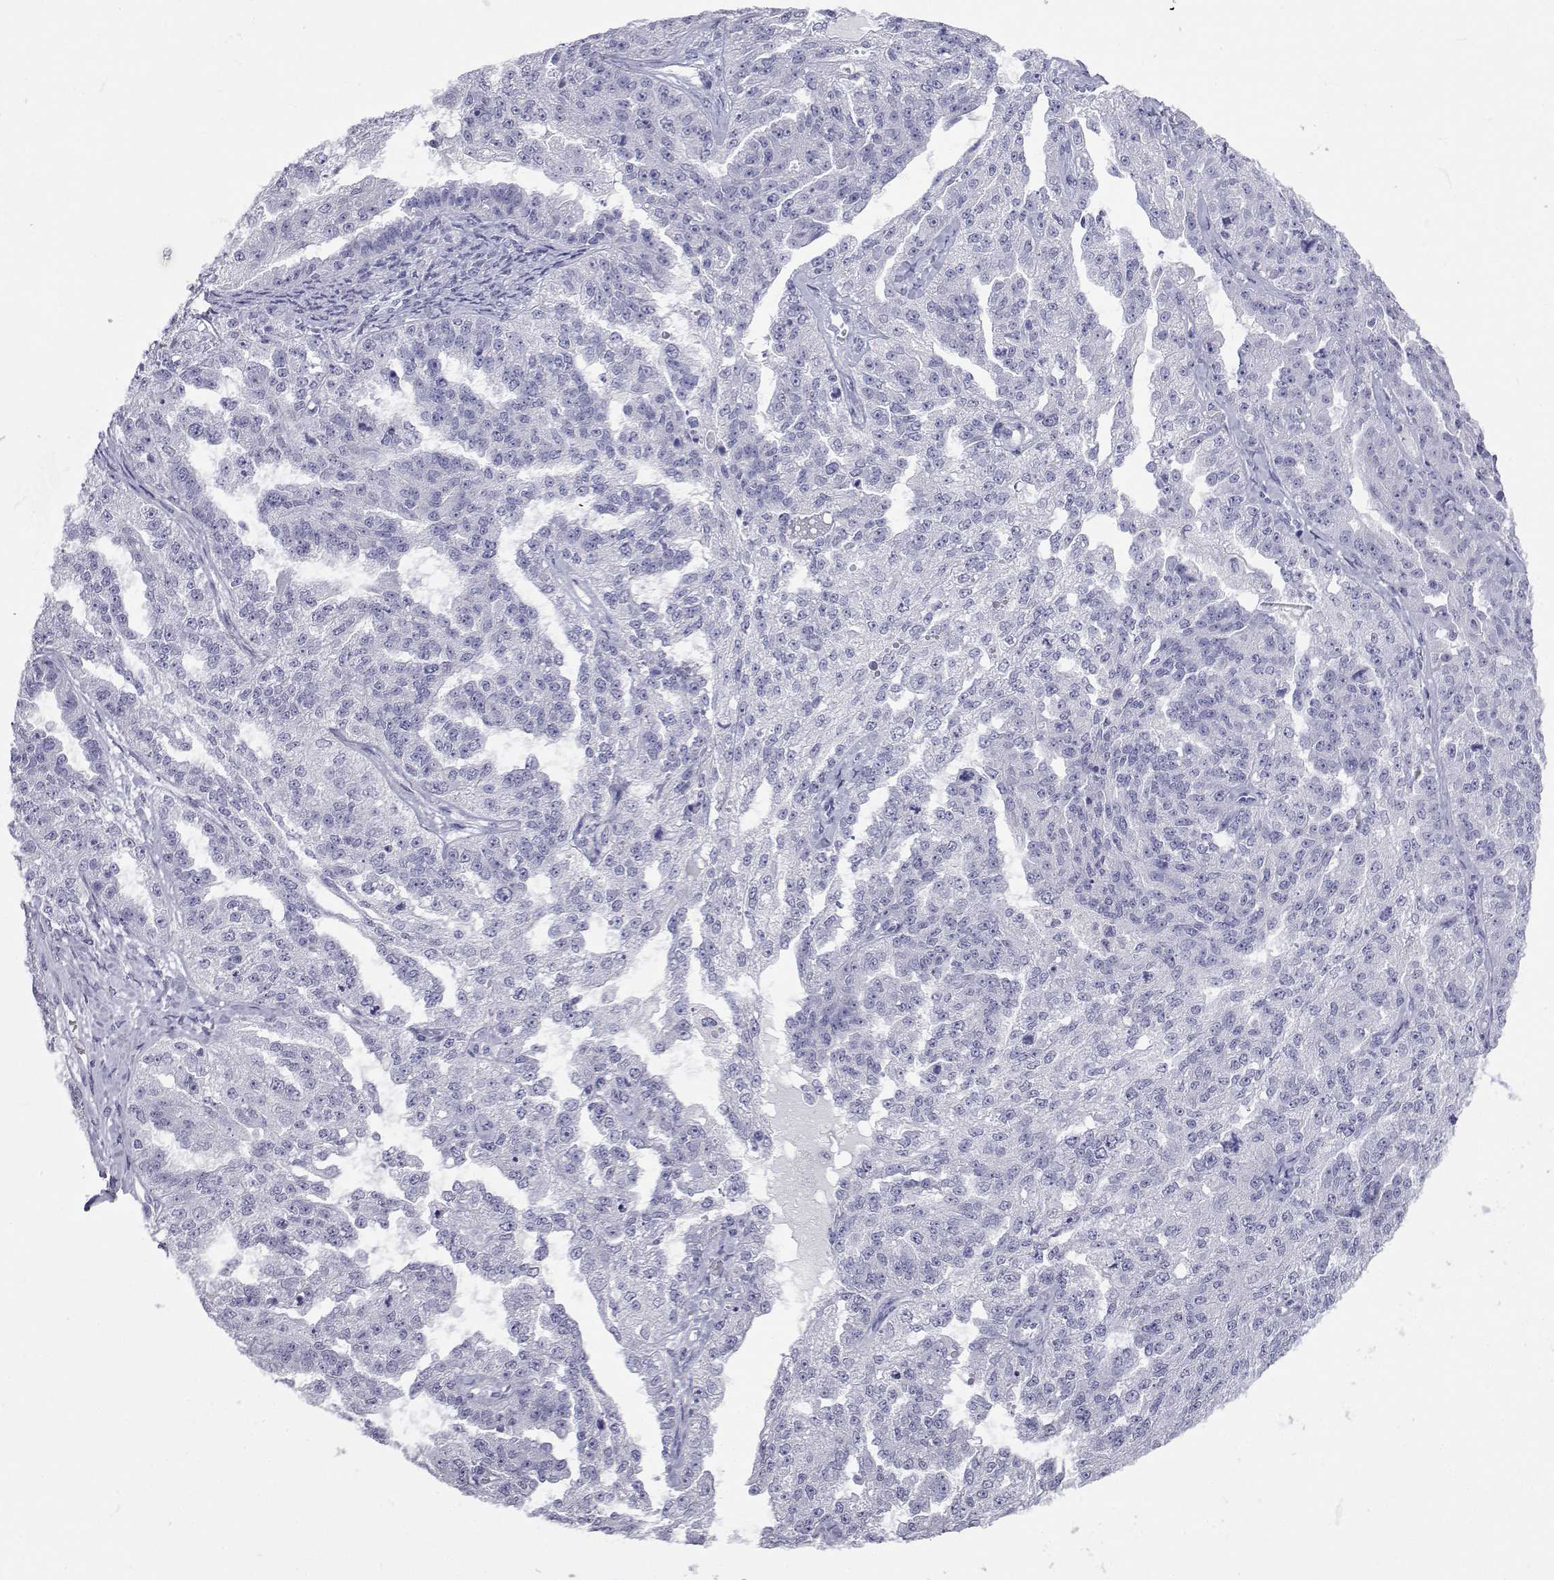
{"staining": {"intensity": "negative", "quantity": "none", "location": "none"}, "tissue": "ovarian cancer", "cell_type": "Tumor cells", "image_type": "cancer", "snomed": [{"axis": "morphology", "description": "Cystadenocarcinoma, serous, NOS"}, {"axis": "topography", "description": "Ovary"}], "caption": "An immunohistochemistry (IHC) micrograph of ovarian serous cystadenocarcinoma is shown. There is no staining in tumor cells of ovarian serous cystadenocarcinoma.", "gene": "SLC6A3", "patient": {"sex": "female", "age": 58}}